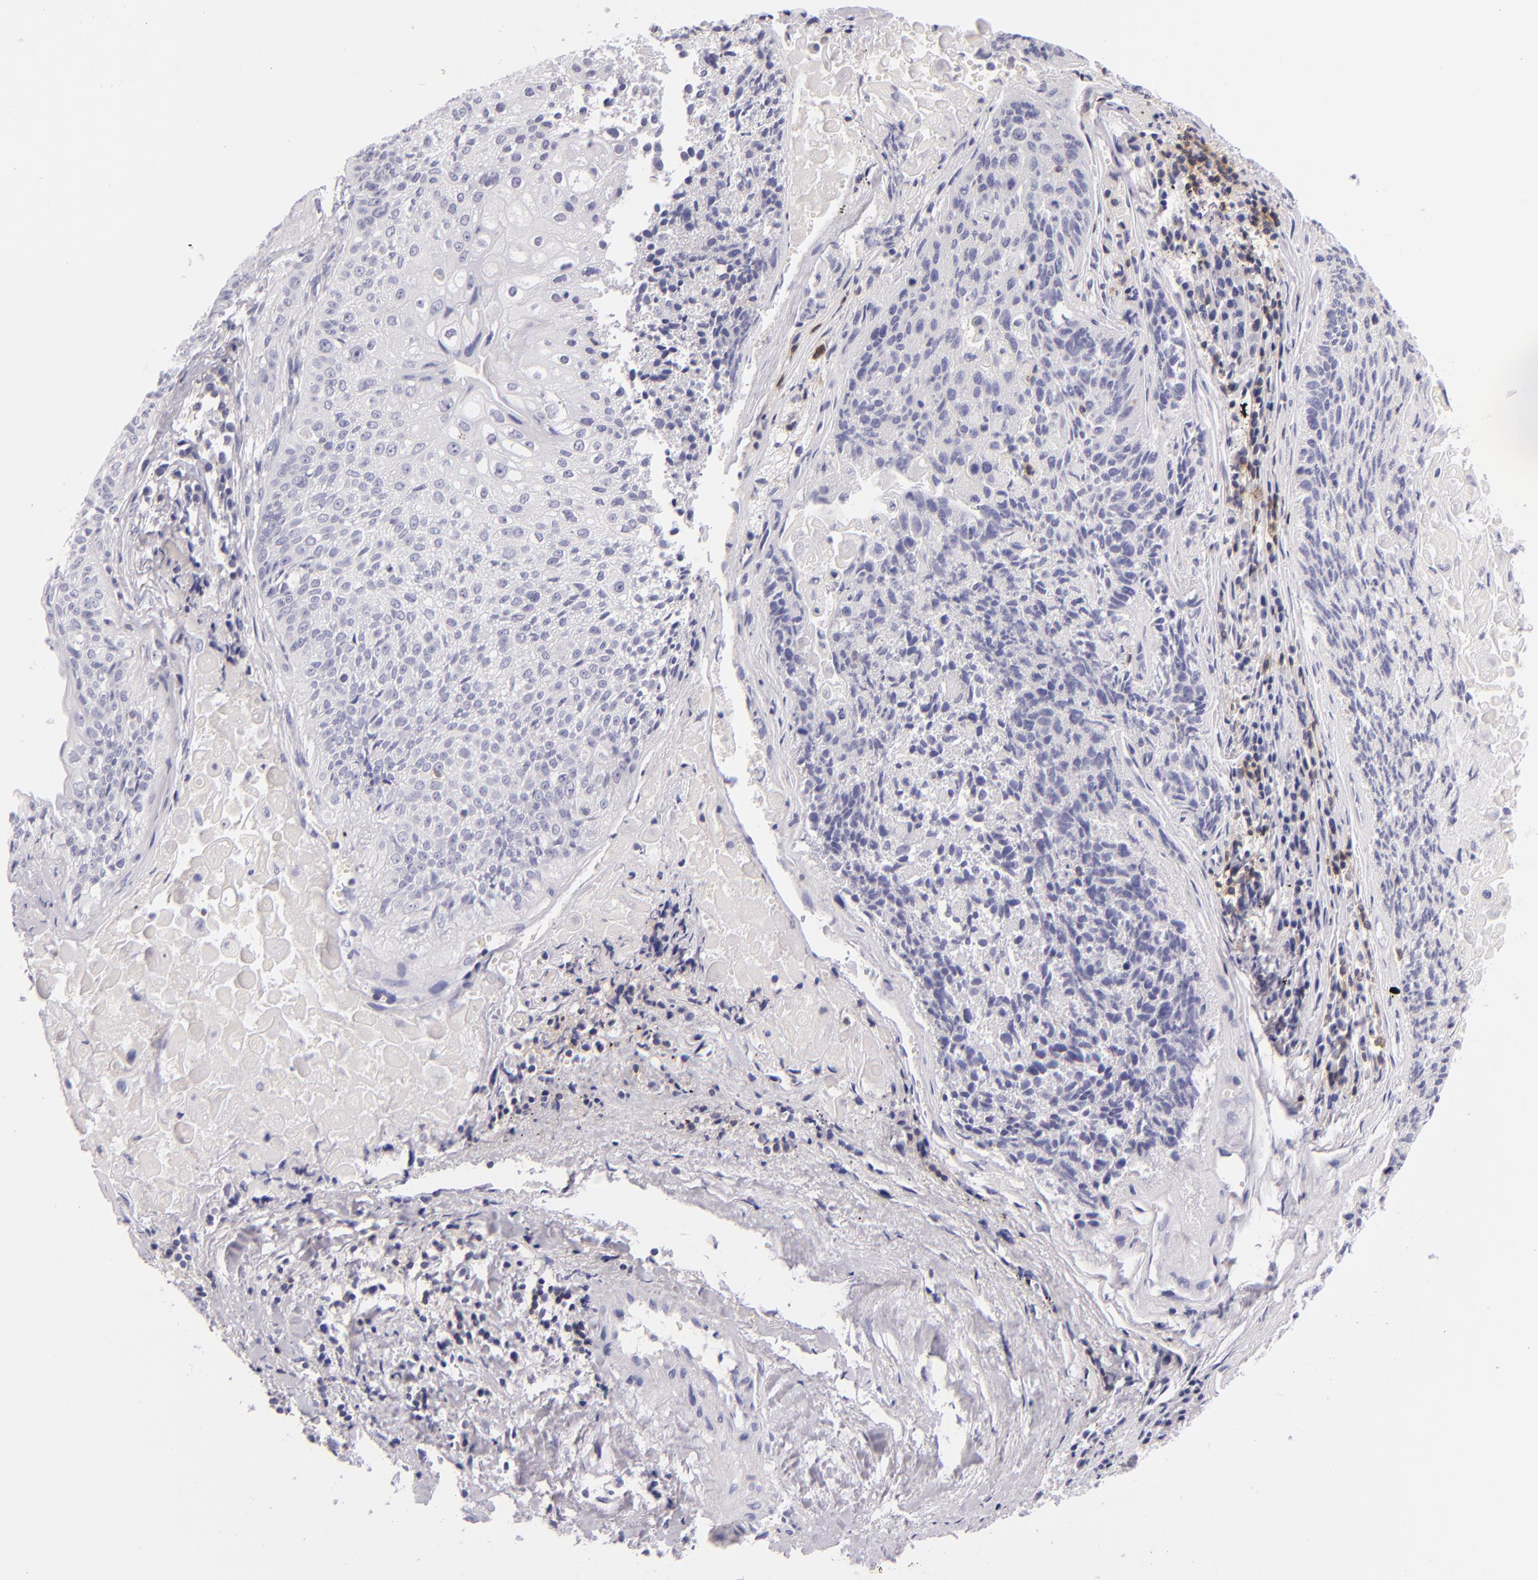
{"staining": {"intensity": "negative", "quantity": "none", "location": "none"}, "tissue": "lung cancer", "cell_type": "Tumor cells", "image_type": "cancer", "snomed": [{"axis": "morphology", "description": "Adenocarcinoma, NOS"}, {"axis": "topography", "description": "Lung"}], "caption": "Tumor cells show no significant positivity in adenocarcinoma (lung).", "gene": "CD48", "patient": {"sex": "male", "age": 60}}